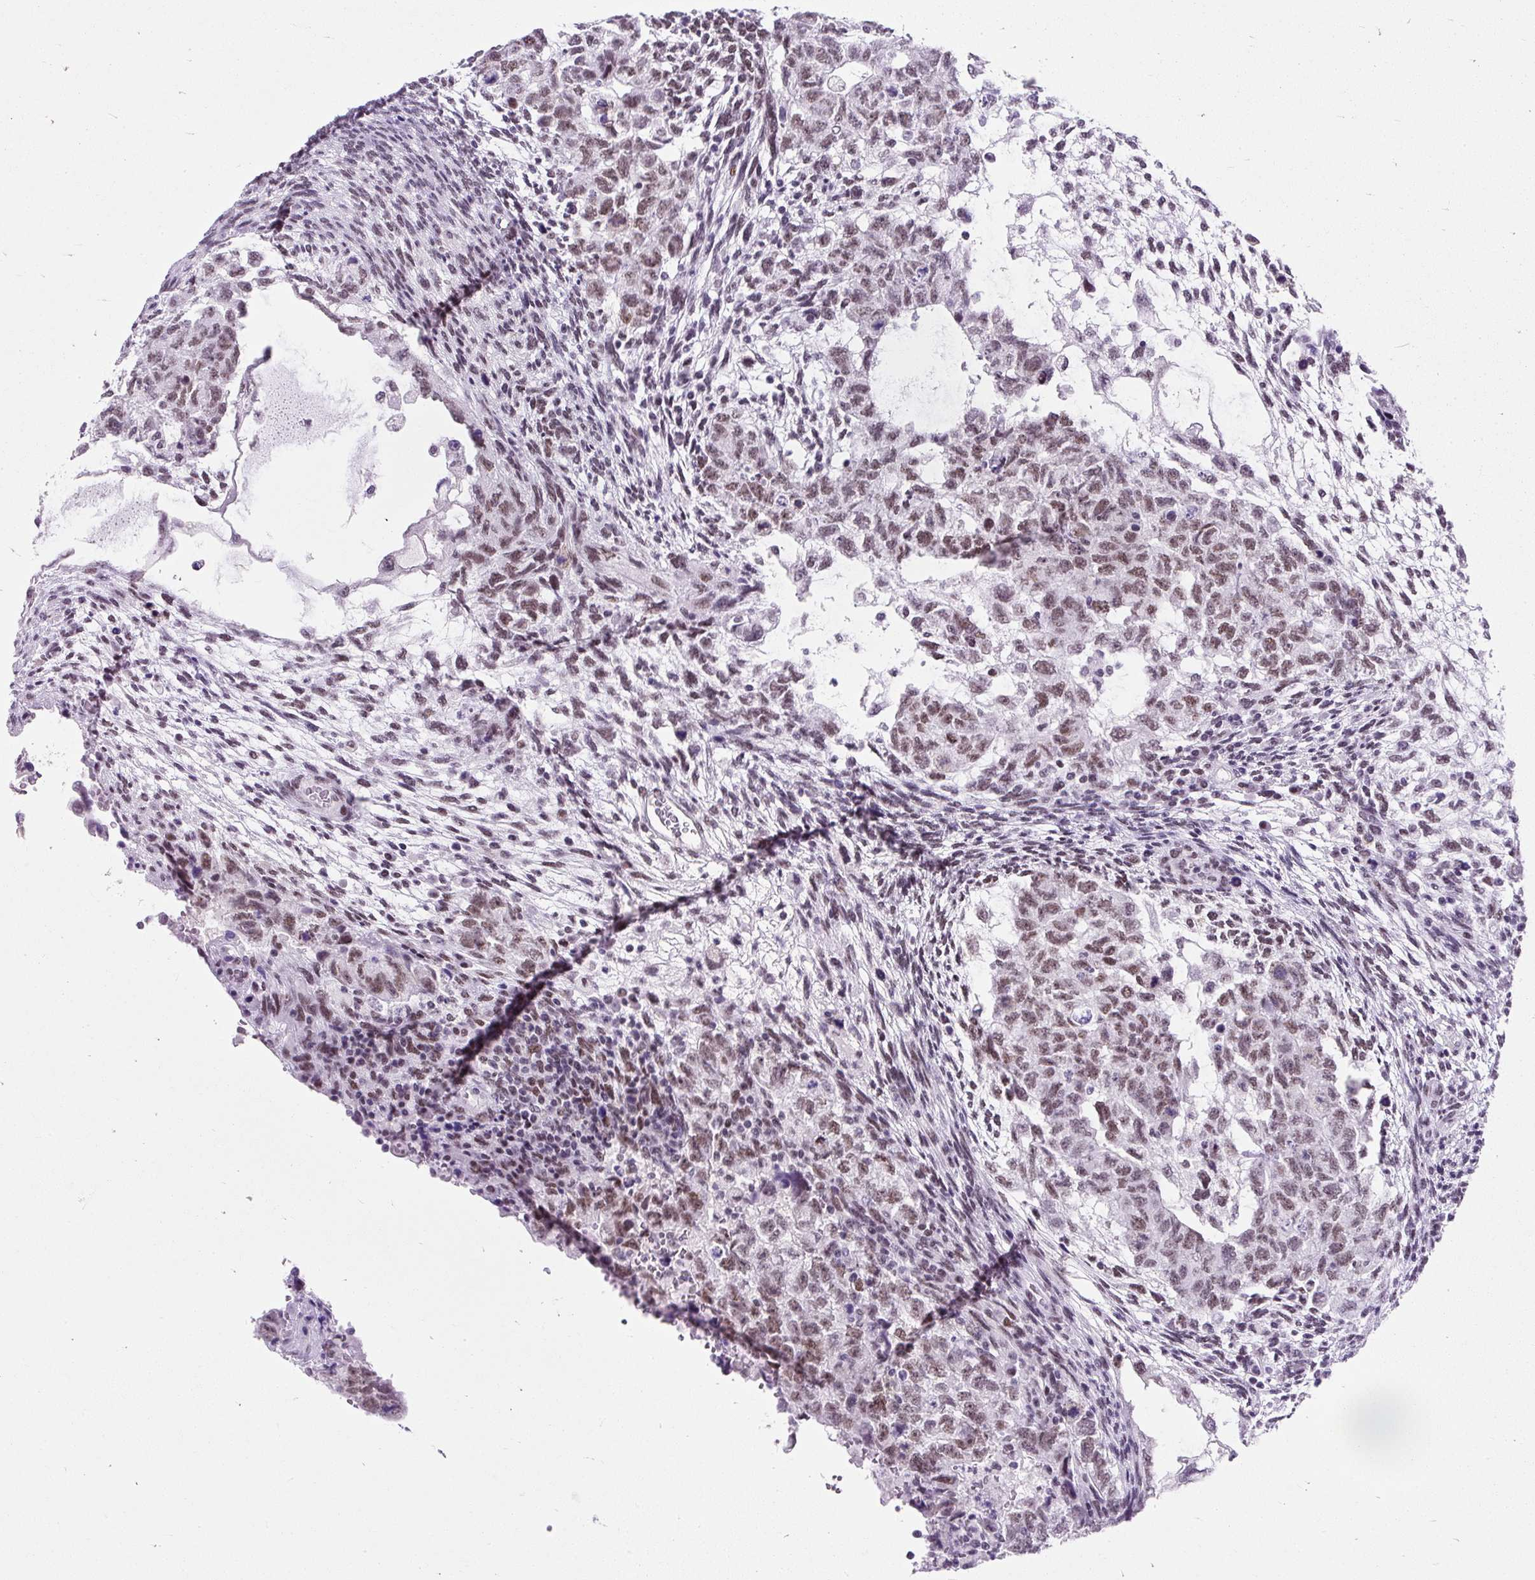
{"staining": {"intensity": "moderate", "quantity": ">75%", "location": "nuclear"}, "tissue": "testis cancer", "cell_type": "Tumor cells", "image_type": "cancer", "snomed": [{"axis": "morphology", "description": "Normal tissue, NOS"}, {"axis": "morphology", "description": "Carcinoma, Embryonal, NOS"}, {"axis": "topography", "description": "Testis"}], "caption": "Human testis cancer stained for a protein (brown) reveals moderate nuclear positive staining in about >75% of tumor cells.", "gene": "PLCXD2", "patient": {"sex": "male", "age": 36}}